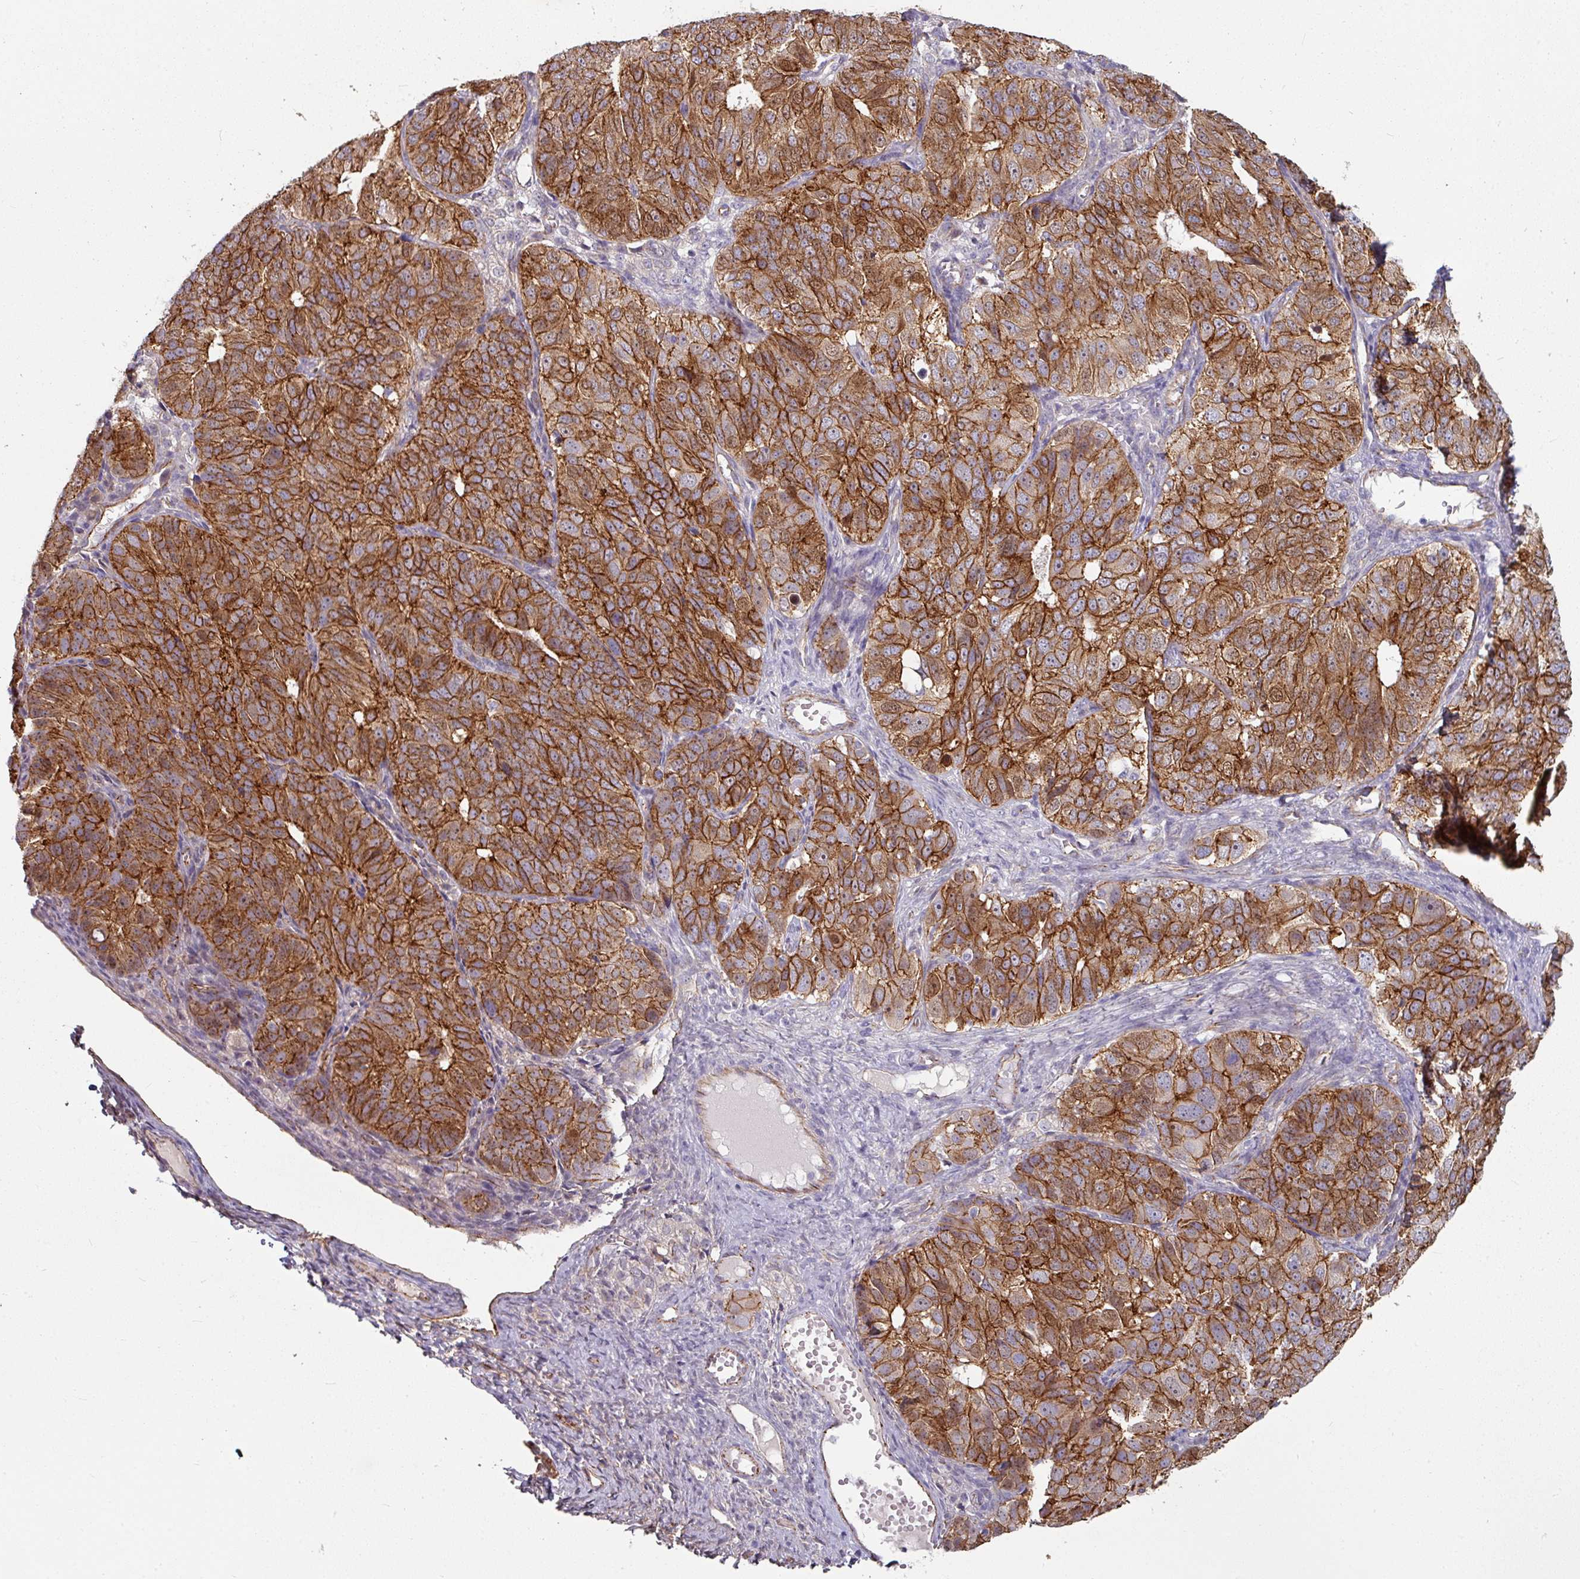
{"staining": {"intensity": "moderate", "quantity": ">75%", "location": "cytoplasmic/membranous"}, "tissue": "ovarian cancer", "cell_type": "Tumor cells", "image_type": "cancer", "snomed": [{"axis": "morphology", "description": "Carcinoma, endometroid"}, {"axis": "topography", "description": "Ovary"}], "caption": "A brown stain highlights moderate cytoplasmic/membranous expression of a protein in human ovarian cancer tumor cells. (brown staining indicates protein expression, while blue staining denotes nuclei).", "gene": "JUP", "patient": {"sex": "female", "age": 51}}